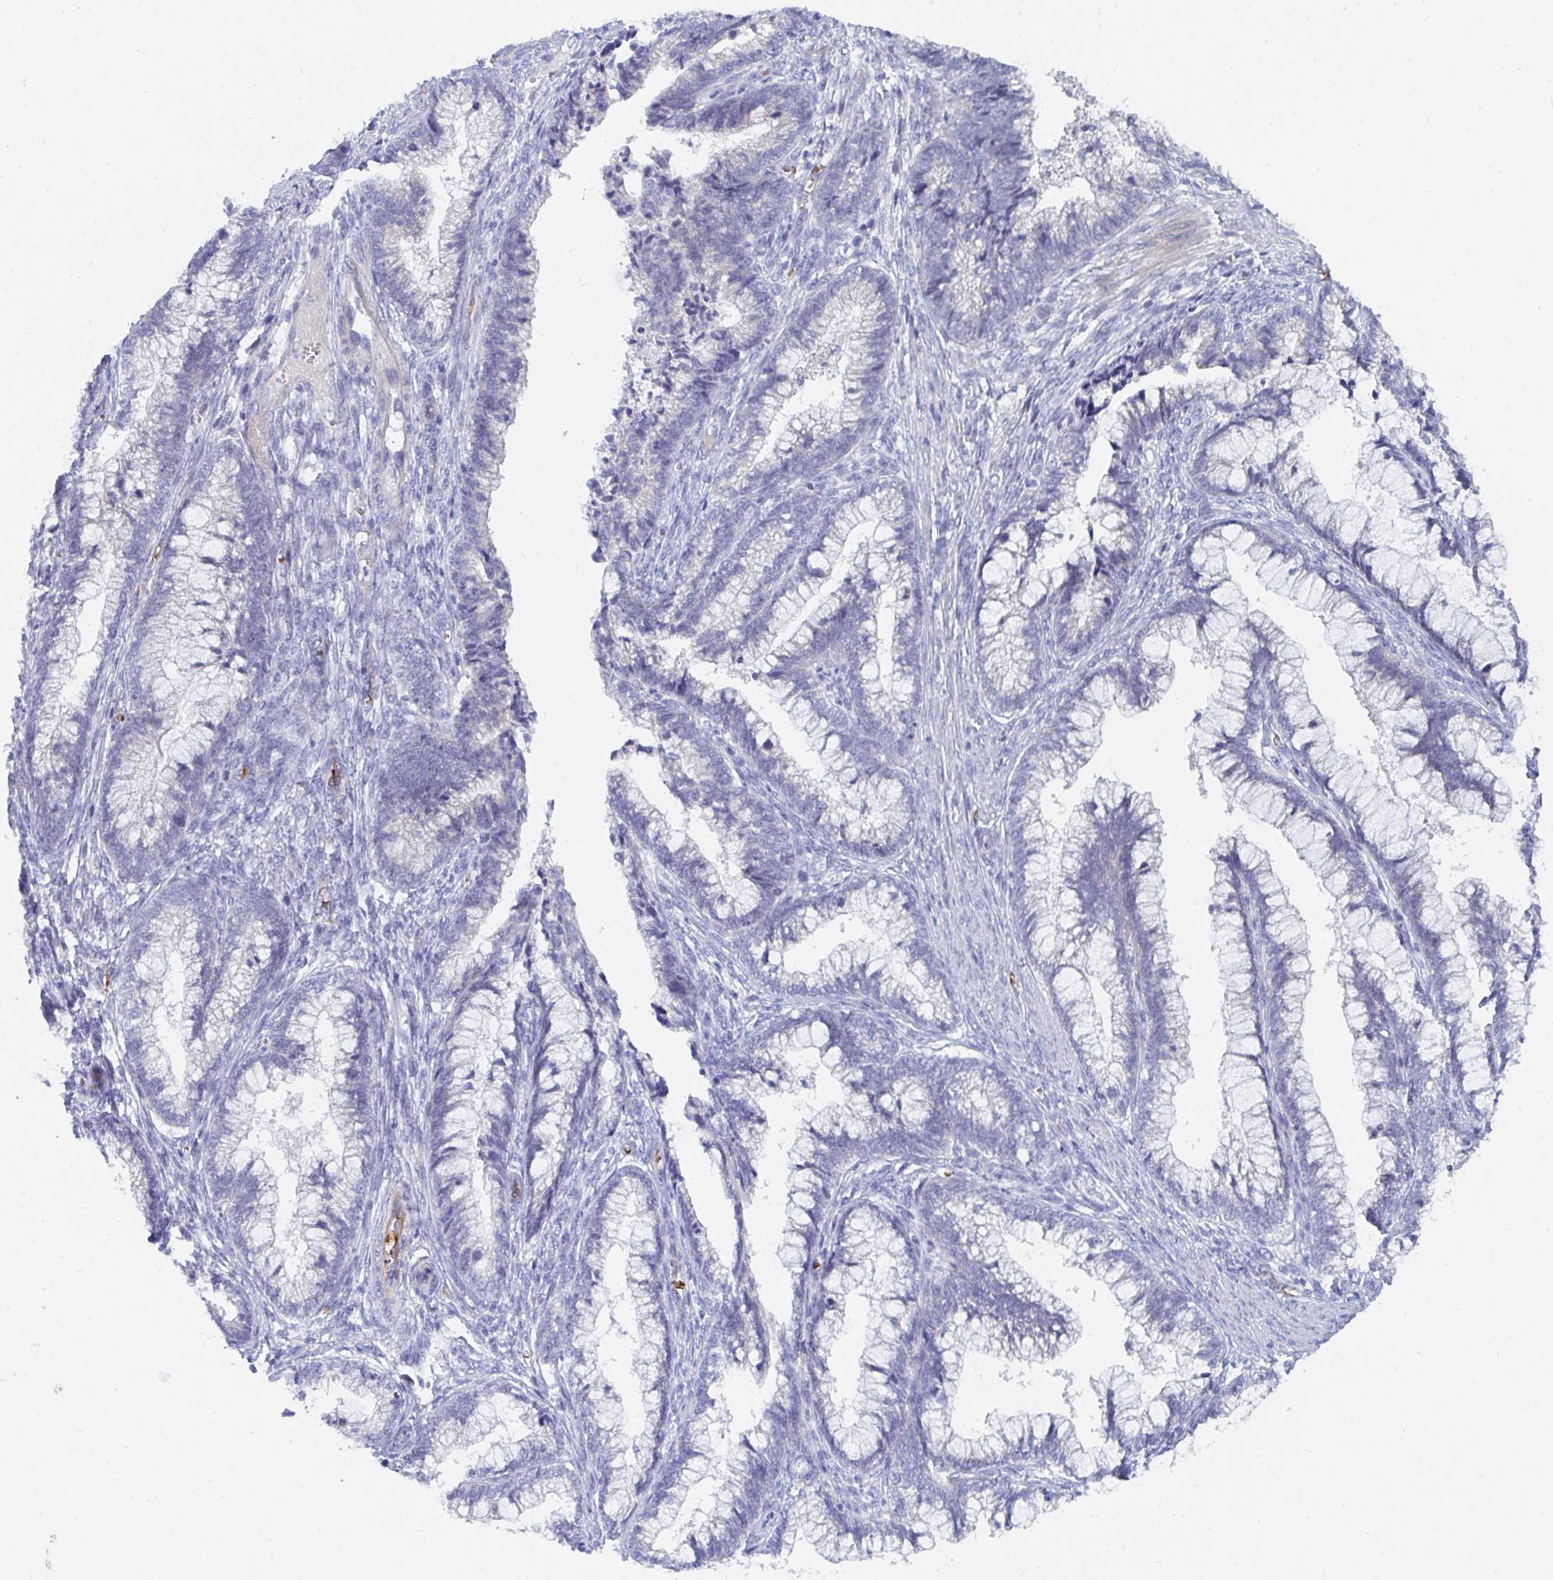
{"staining": {"intensity": "negative", "quantity": "none", "location": "none"}, "tissue": "cervical cancer", "cell_type": "Tumor cells", "image_type": "cancer", "snomed": [{"axis": "morphology", "description": "Adenocarcinoma, NOS"}, {"axis": "topography", "description": "Cervix"}], "caption": "Protein analysis of cervical cancer exhibits no significant expression in tumor cells. Brightfield microscopy of immunohistochemistry (IHC) stained with DAB (3,3'-diaminobenzidine) (brown) and hematoxylin (blue), captured at high magnification.", "gene": "MROH2B", "patient": {"sex": "female", "age": 44}}